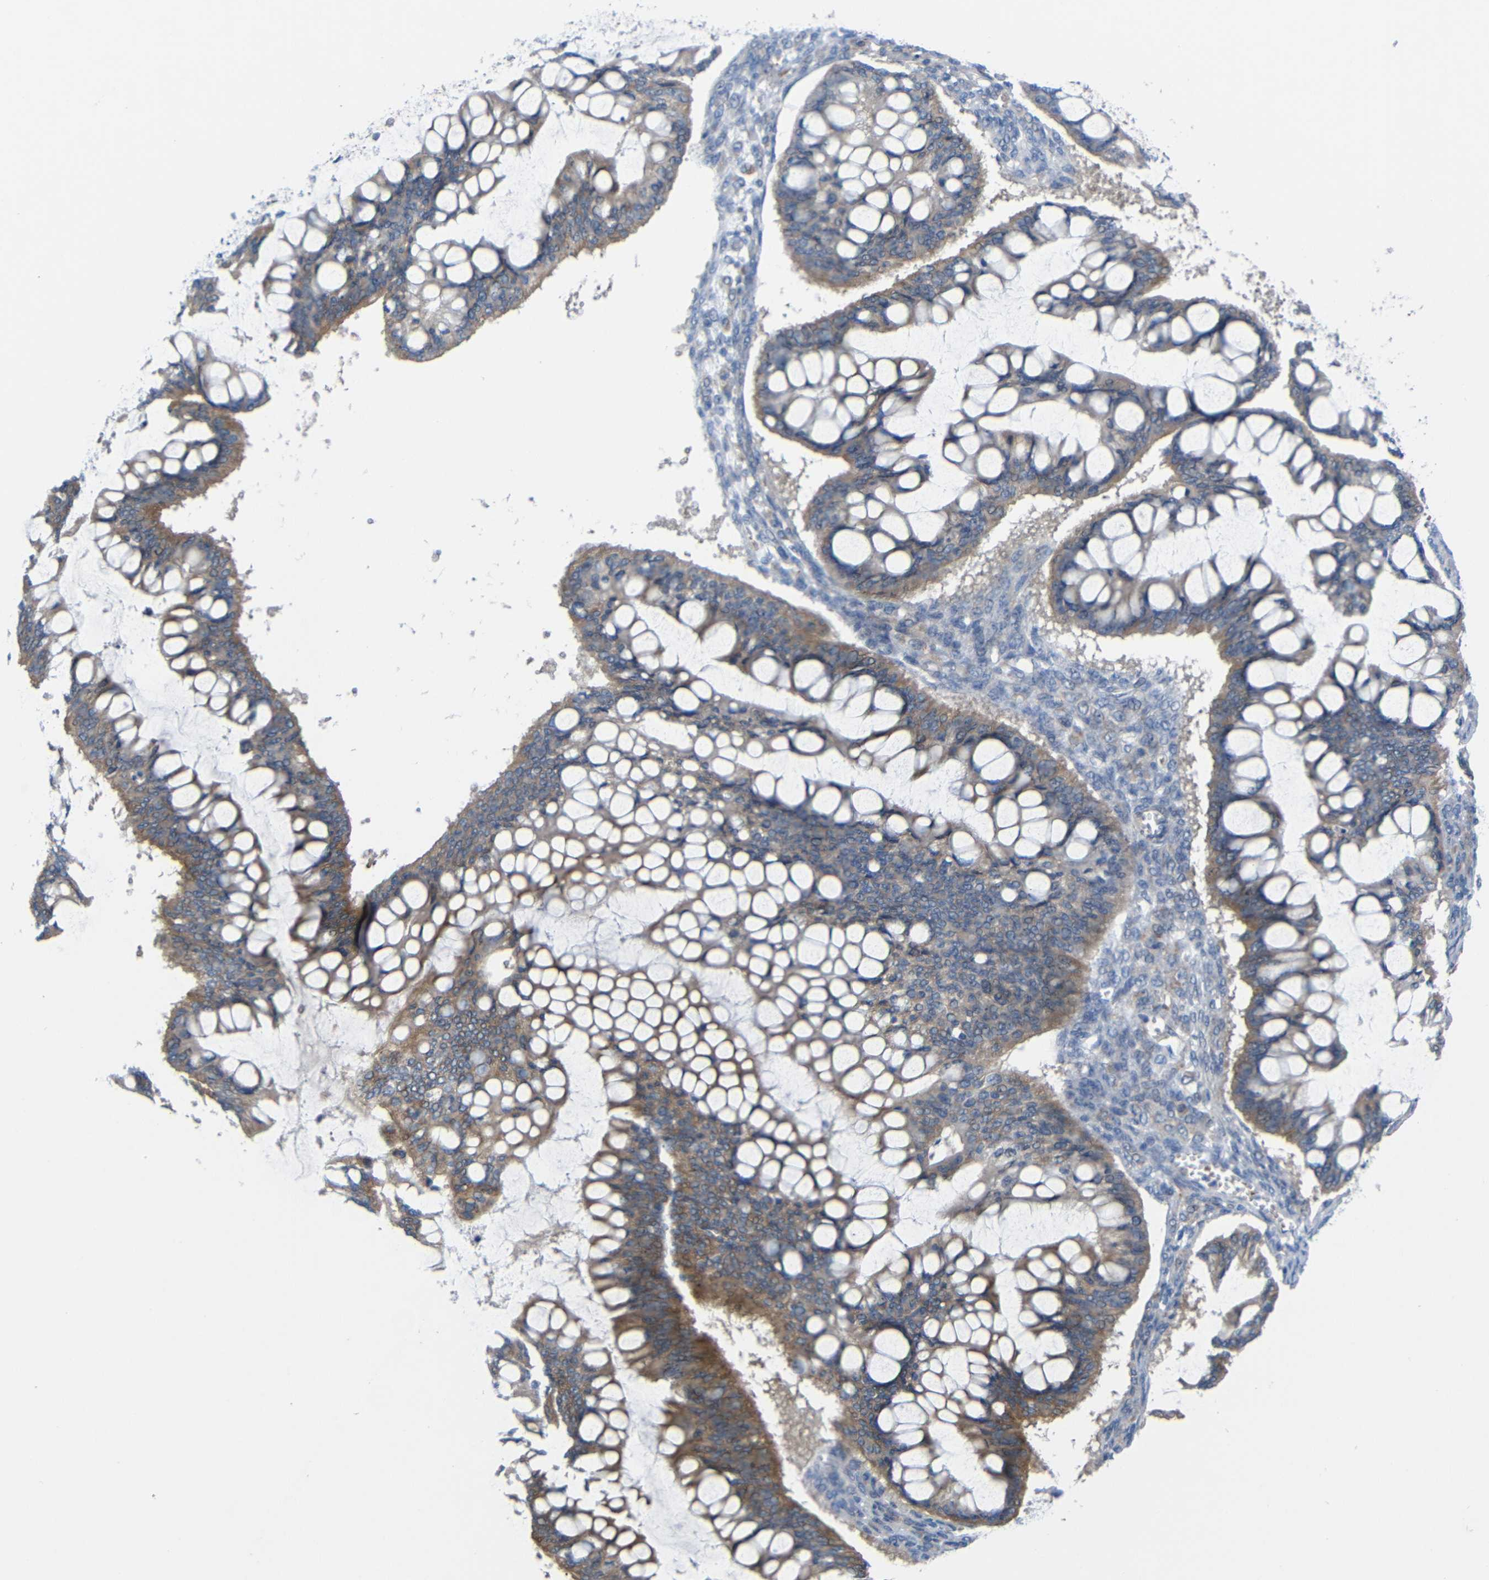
{"staining": {"intensity": "moderate", "quantity": ">75%", "location": "cytoplasmic/membranous"}, "tissue": "ovarian cancer", "cell_type": "Tumor cells", "image_type": "cancer", "snomed": [{"axis": "morphology", "description": "Cystadenocarcinoma, mucinous, NOS"}, {"axis": "topography", "description": "Ovary"}], "caption": "There is medium levels of moderate cytoplasmic/membranous expression in tumor cells of ovarian mucinous cystadenocarcinoma, as demonstrated by immunohistochemical staining (brown color).", "gene": "CMTM1", "patient": {"sex": "female", "age": 73}}